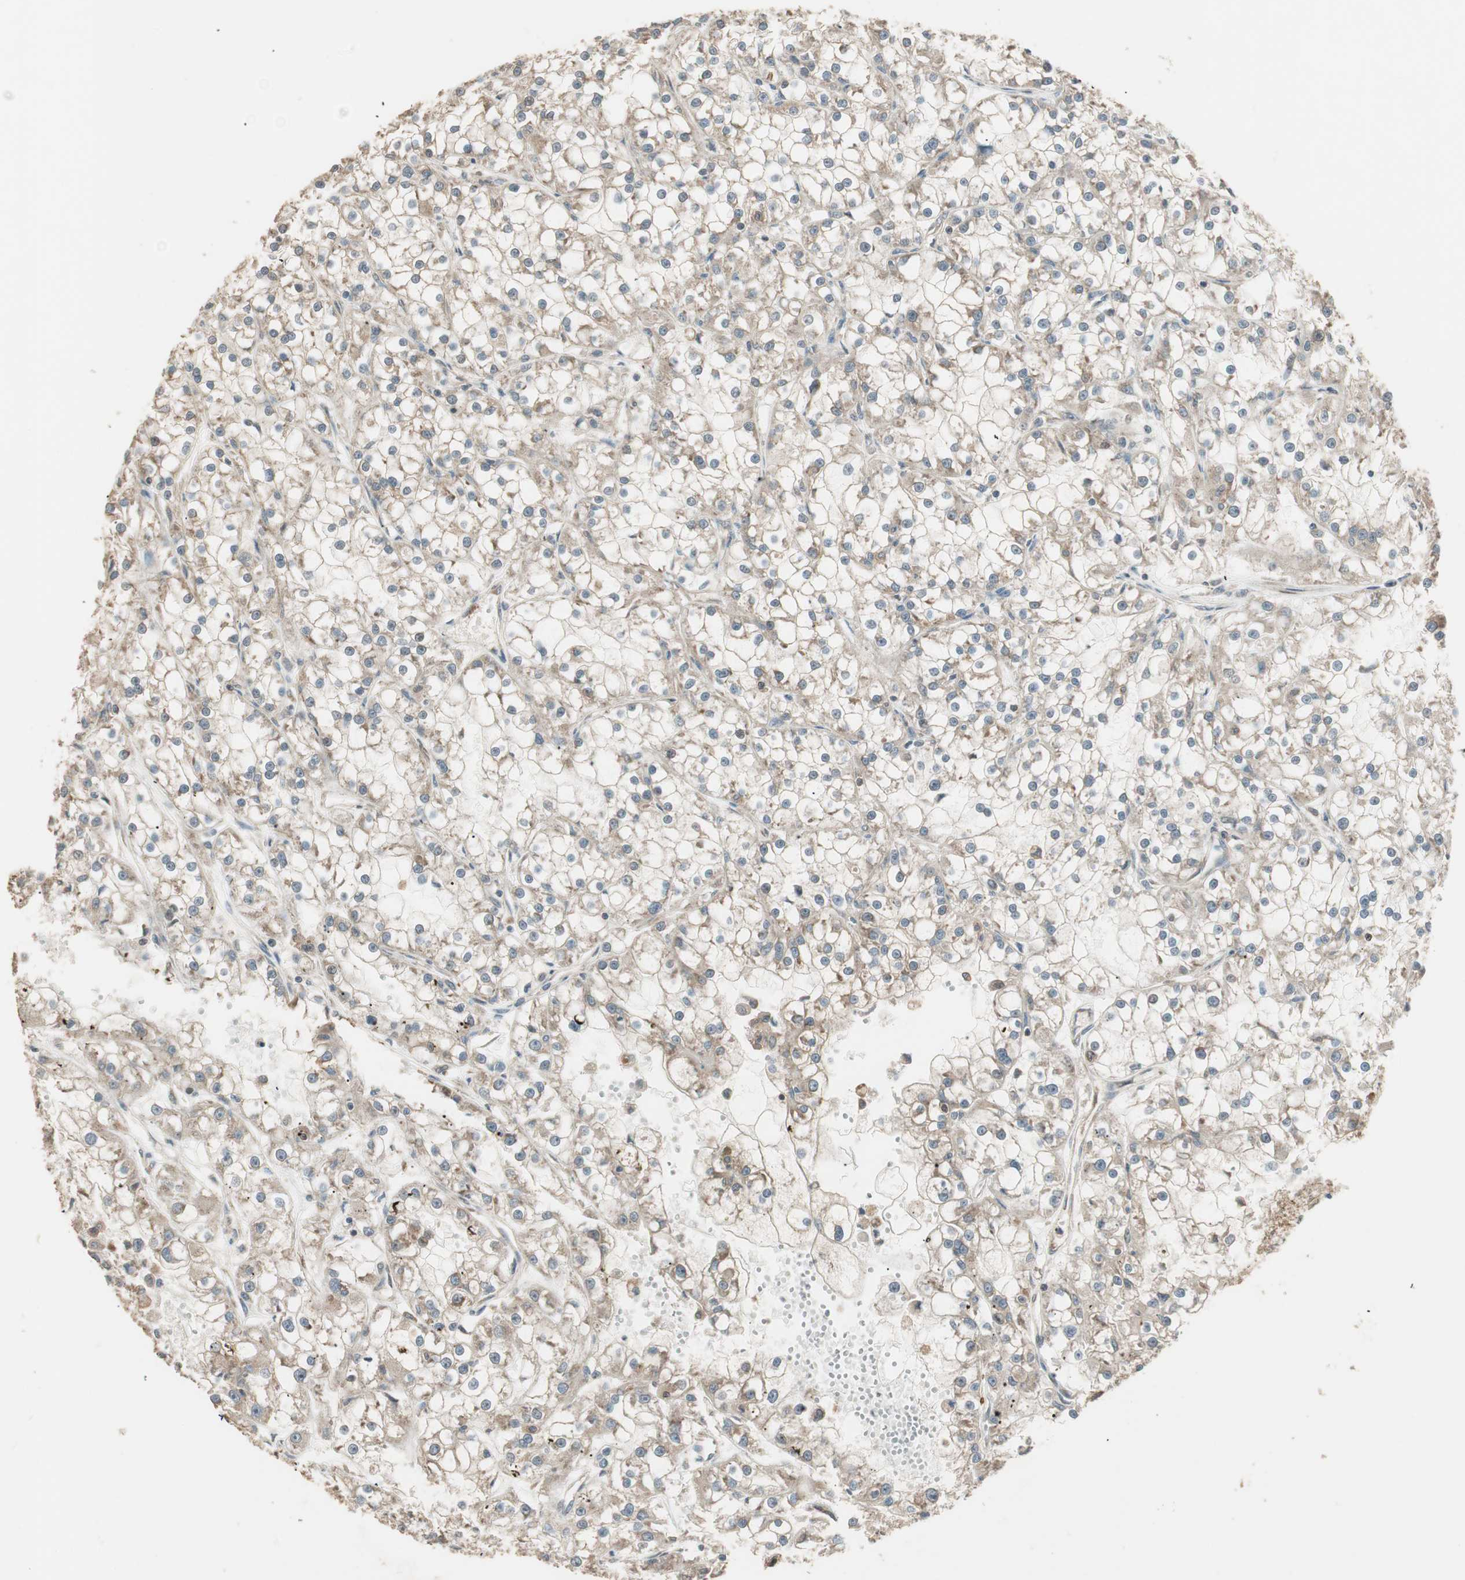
{"staining": {"intensity": "moderate", "quantity": ">75%", "location": "cytoplasmic/membranous"}, "tissue": "renal cancer", "cell_type": "Tumor cells", "image_type": "cancer", "snomed": [{"axis": "morphology", "description": "Adenocarcinoma, NOS"}, {"axis": "topography", "description": "Kidney"}], "caption": "Immunohistochemical staining of human renal cancer exhibits medium levels of moderate cytoplasmic/membranous protein positivity in approximately >75% of tumor cells.", "gene": "CNOT4", "patient": {"sex": "female", "age": 52}}